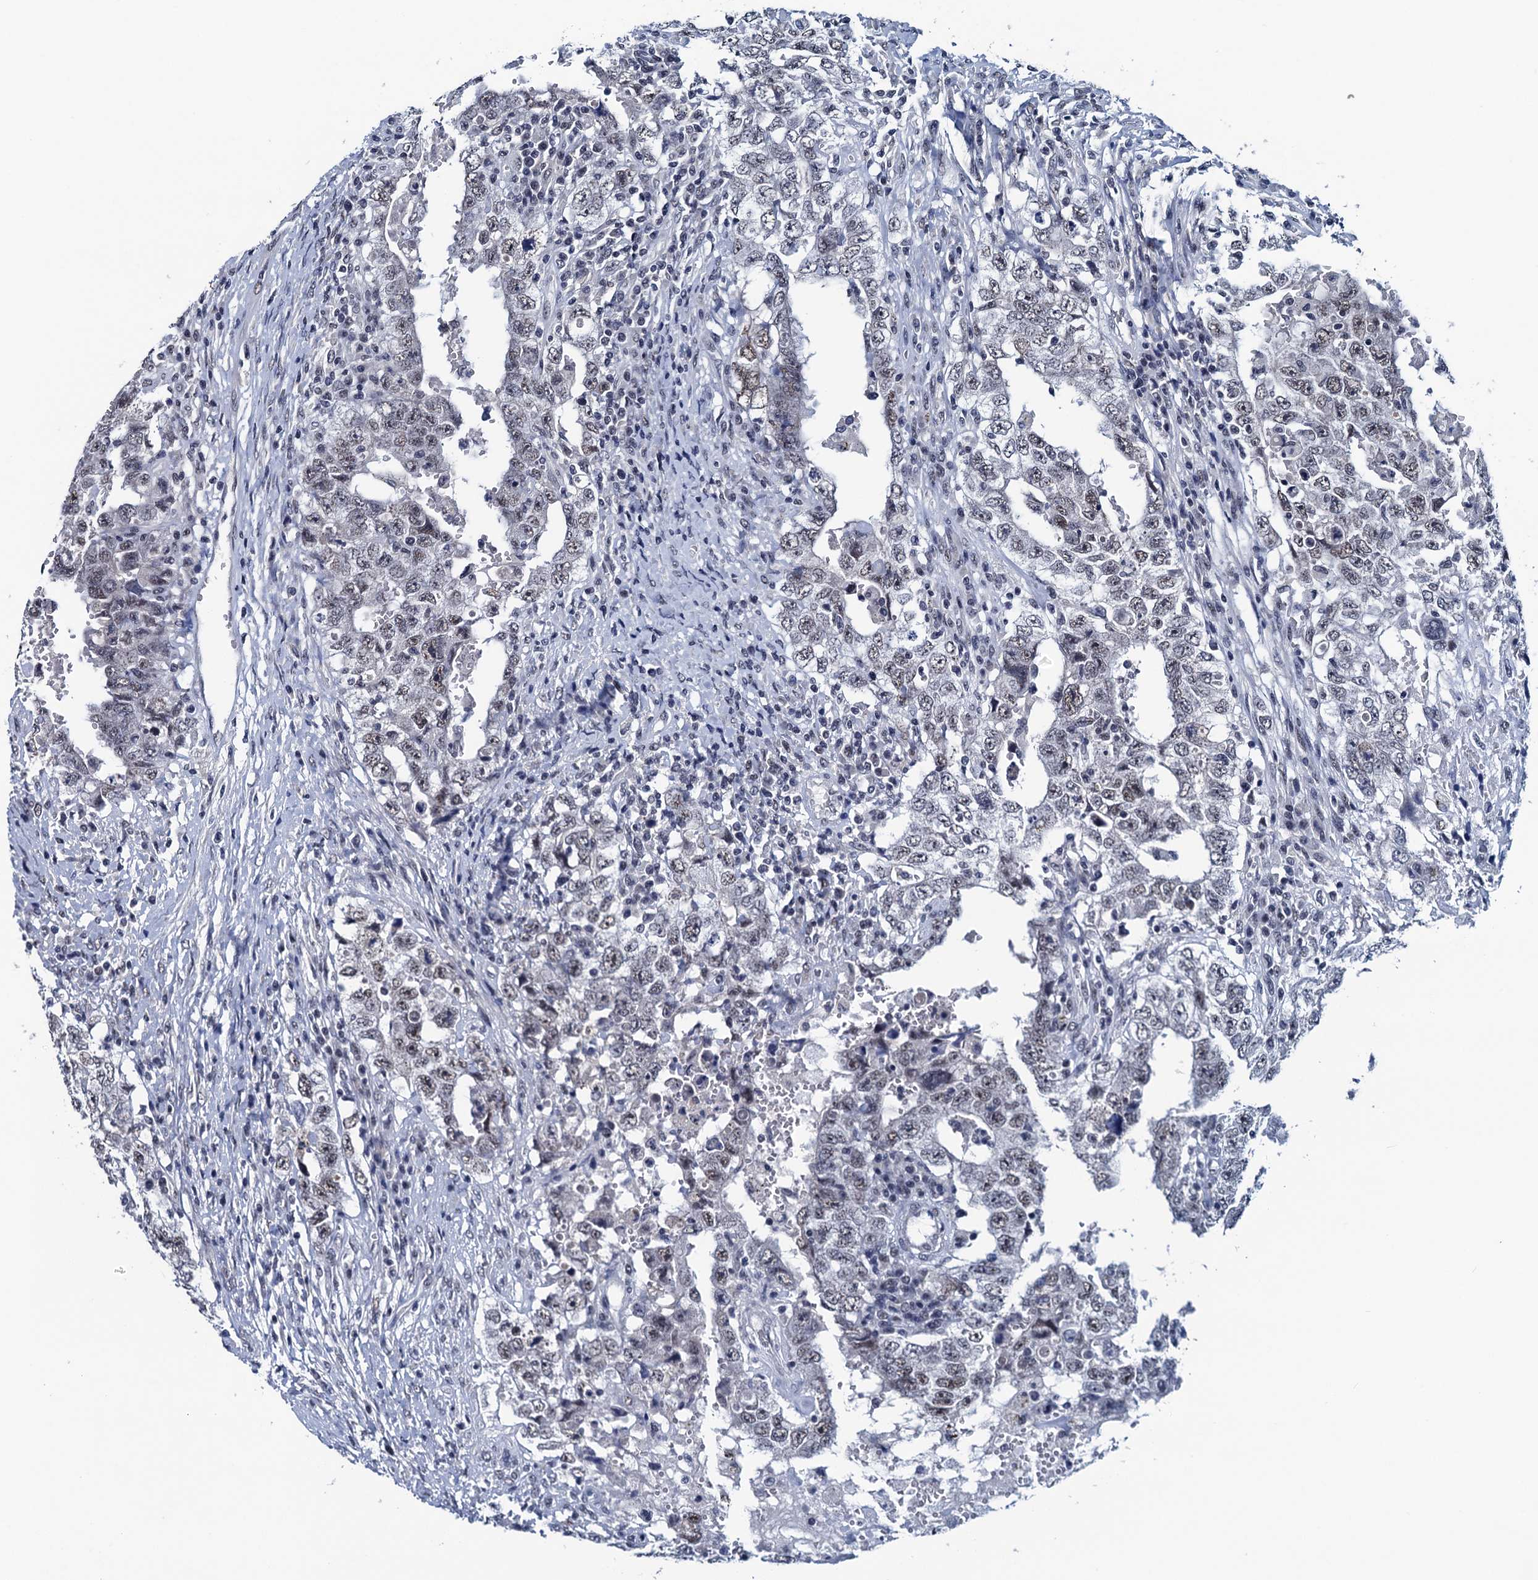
{"staining": {"intensity": "weak", "quantity": "25%-75%", "location": "nuclear"}, "tissue": "testis cancer", "cell_type": "Tumor cells", "image_type": "cancer", "snomed": [{"axis": "morphology", "description": "Carcinoma, Embryonal, NOS"}, {"axis": "topography", "description": "Testis"}], "caption": "Testis embryonal carcinoma stained for a protein reveals weak nuclear positivity in tumor cells. (Brightfield microscopy of DAB IHC at high magnification).", "gene": "FNBP4", "patient": {"sex": "male", "age": 26}}